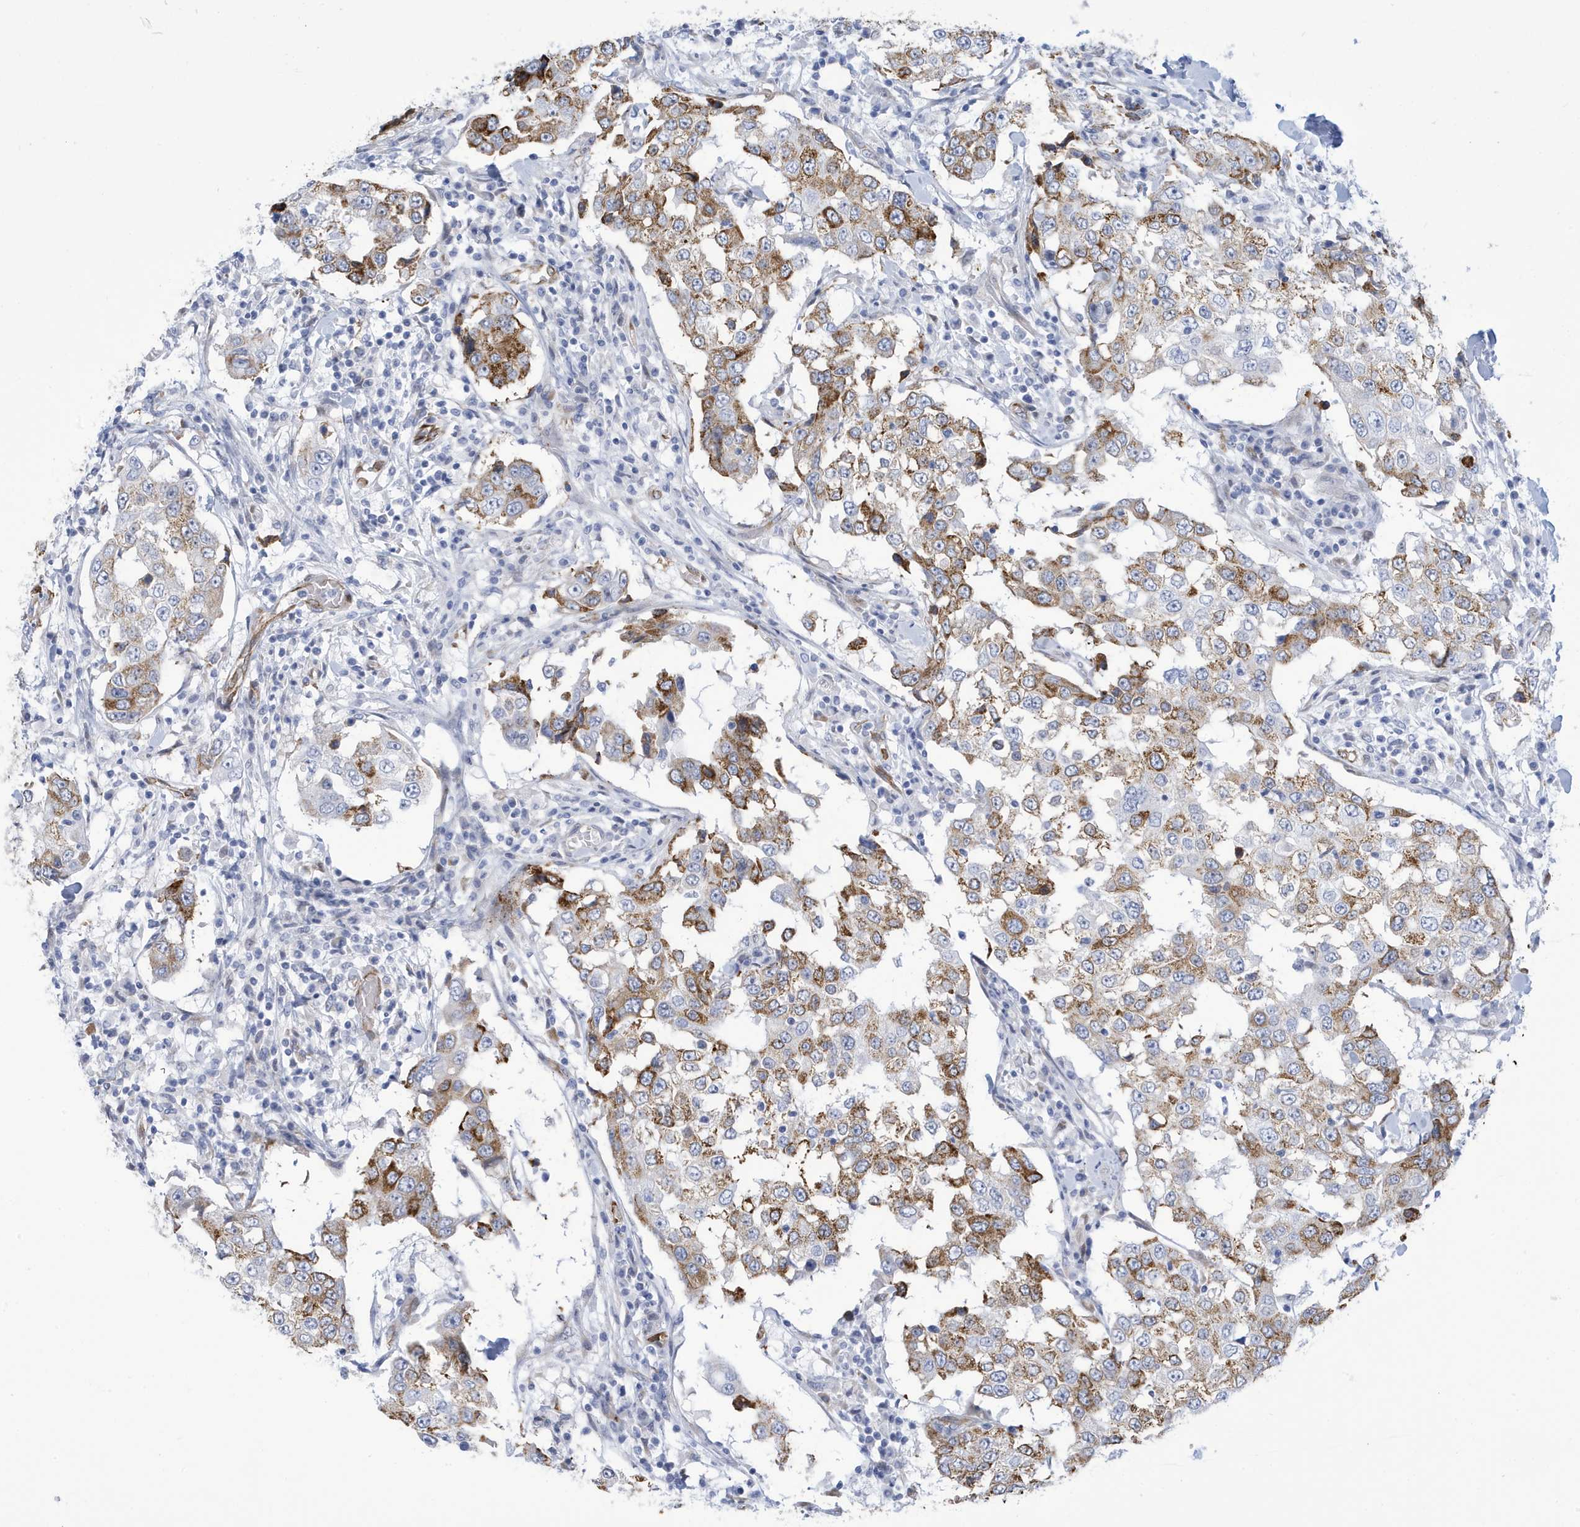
{"staining": {"intensity": "strong", "quantity": "25%-75%", "location": "cytoplasmic/membranous"}, "tissue": "breast cancer", "cell_type": "Tumor cells", "image_type": "cancer", "snomed": [{"axis": "morphology", "description": "Duct carcinoma"}, {"axis": "topography", "description": "Breast"}], "caption": "Strong cytoplasmic/membranous protein expression is identified in approximately 25%-75% of tumor cells in breast cancer (intraductal carcinoma).", "gene": "SEMA3F", "patient": {"sex": "female", "age": 27}}